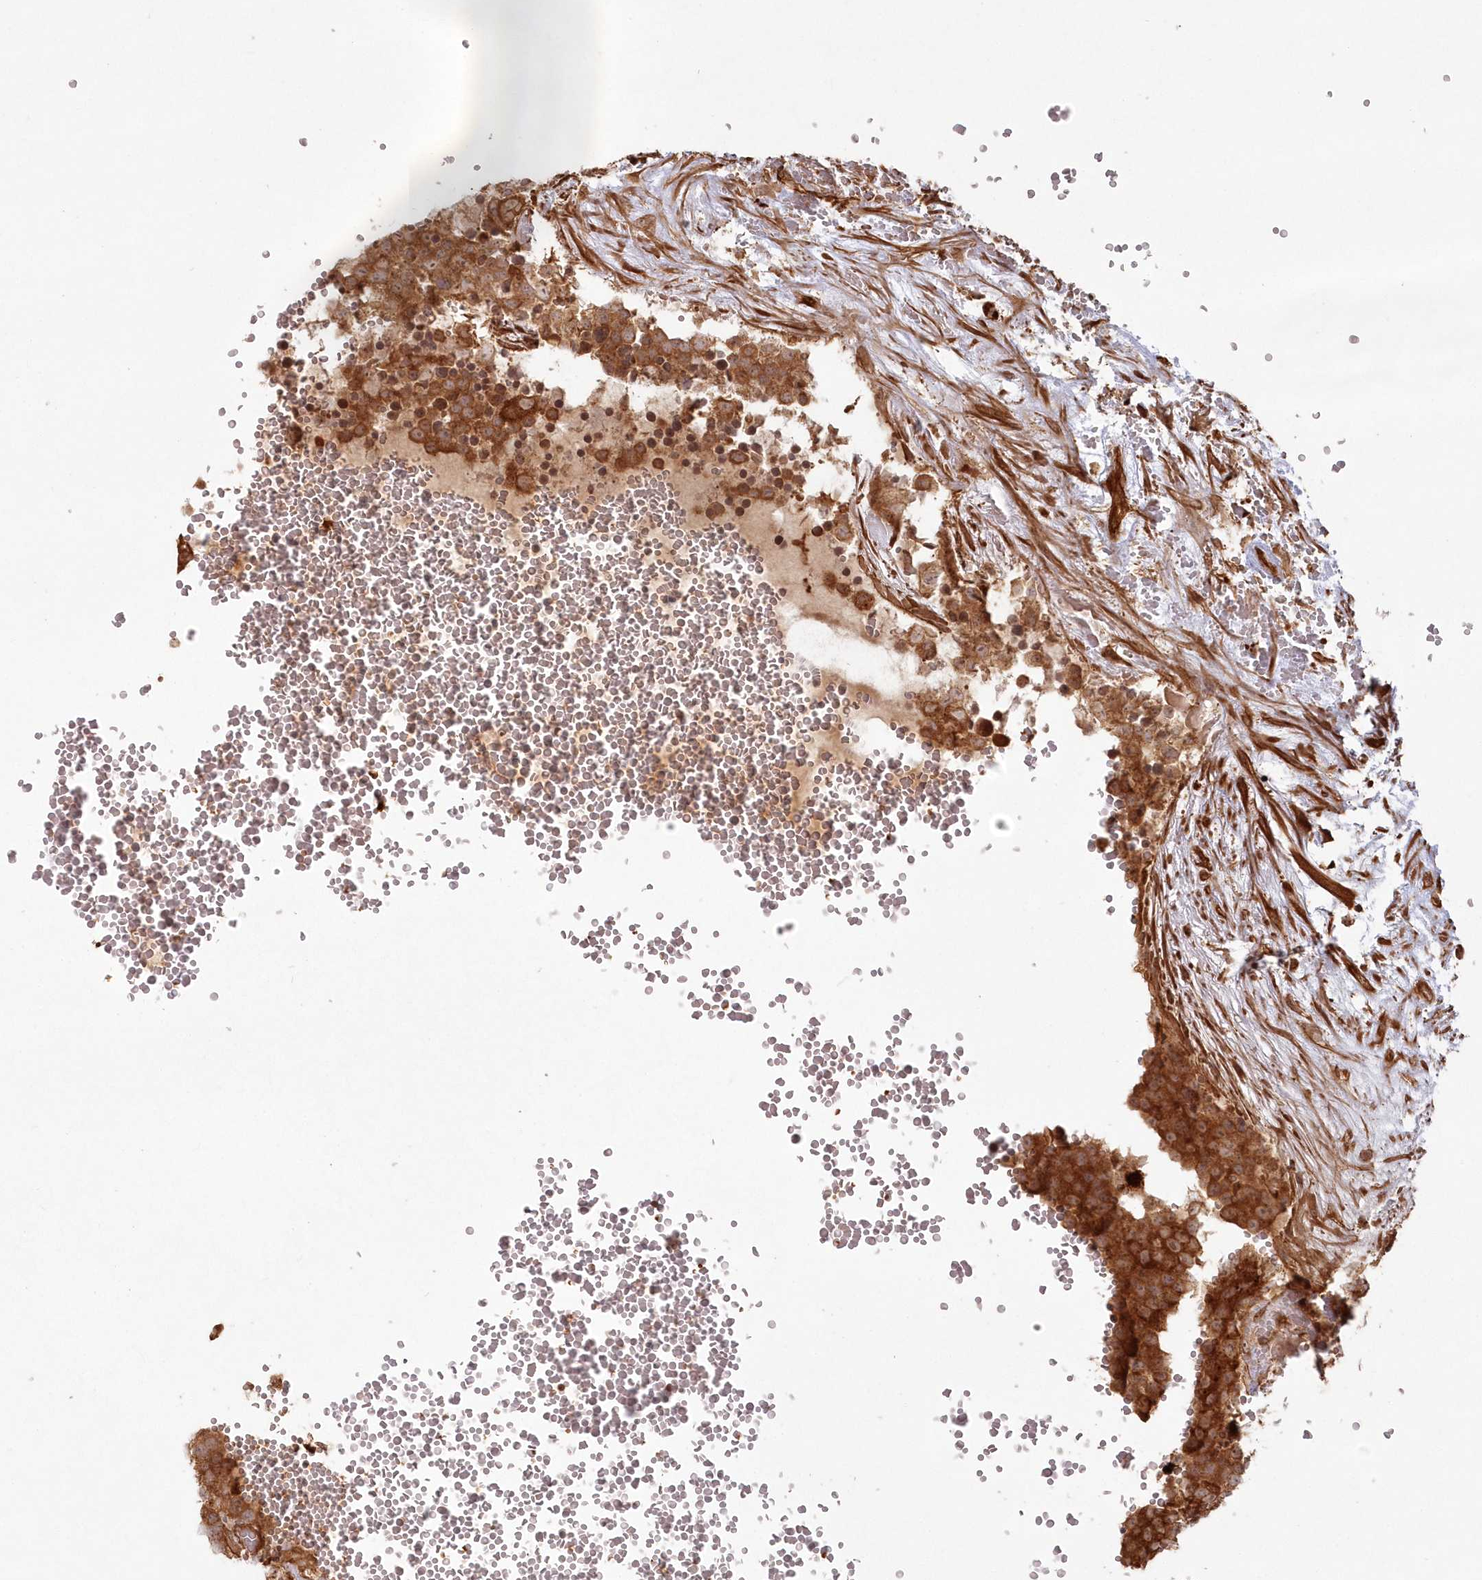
{"staining": {"intensity": "strong", "quantity": ">75%", "location": "cytoplasmic/membranous"}, "tissue": "testis cancer", "cell_type": "Tumor cells", "image_type": "cancer", "snomed": [{"axis": "morphology", "description": "Seminoma, NOS"}, {"axis": "topography", "description": "Testis"}], "caption": "Immunohistochemistry (IHC) of human testis cancer (seminoma) exhibits high levels of strong cytoplasmic/membranous positivity in about >75% of tumor cells.", "gene": "RGCC", "patient": {"sex": "male", "age": 71}}